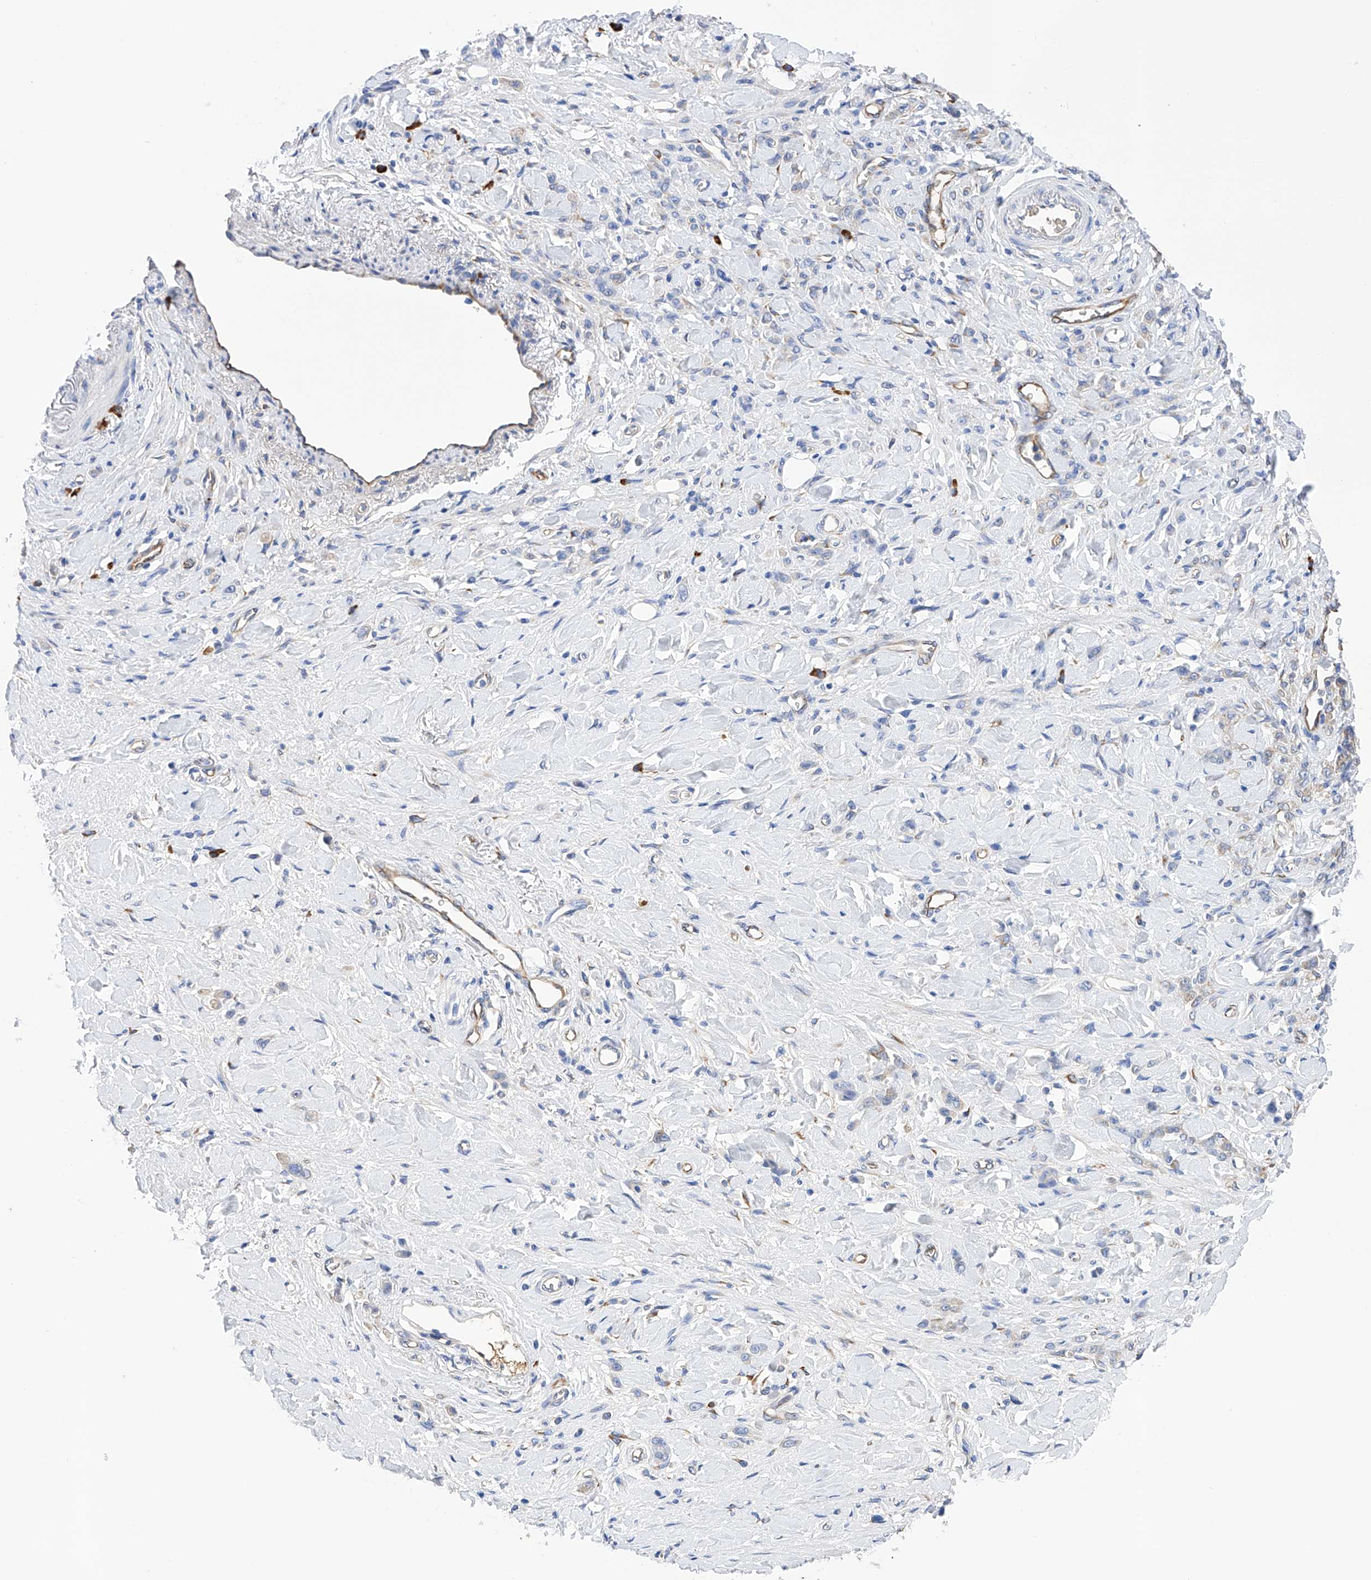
{"staining": {"intensity": "negative", "quantity": "none", "location": "none"}, "tissue": "stomach cancer", "cell_type": "Tumor cells", "image_type": "cancer", "snomed": [{"axis": "morphology", "description": "Normal tissue, NOS"}, {"axis": "morphology", "description": "Adenocarcinoma, NOS"}, {"axis": "topography", "description": "Stomach"}], "caption": "Tumor cells are negative for brown protein staining in stomach cancer. (Brightfield microscopy of DAB immunohistochemistry at high magnification).", "gene": "PDIA5", "patient": {"sex": "male", "age": 82}}